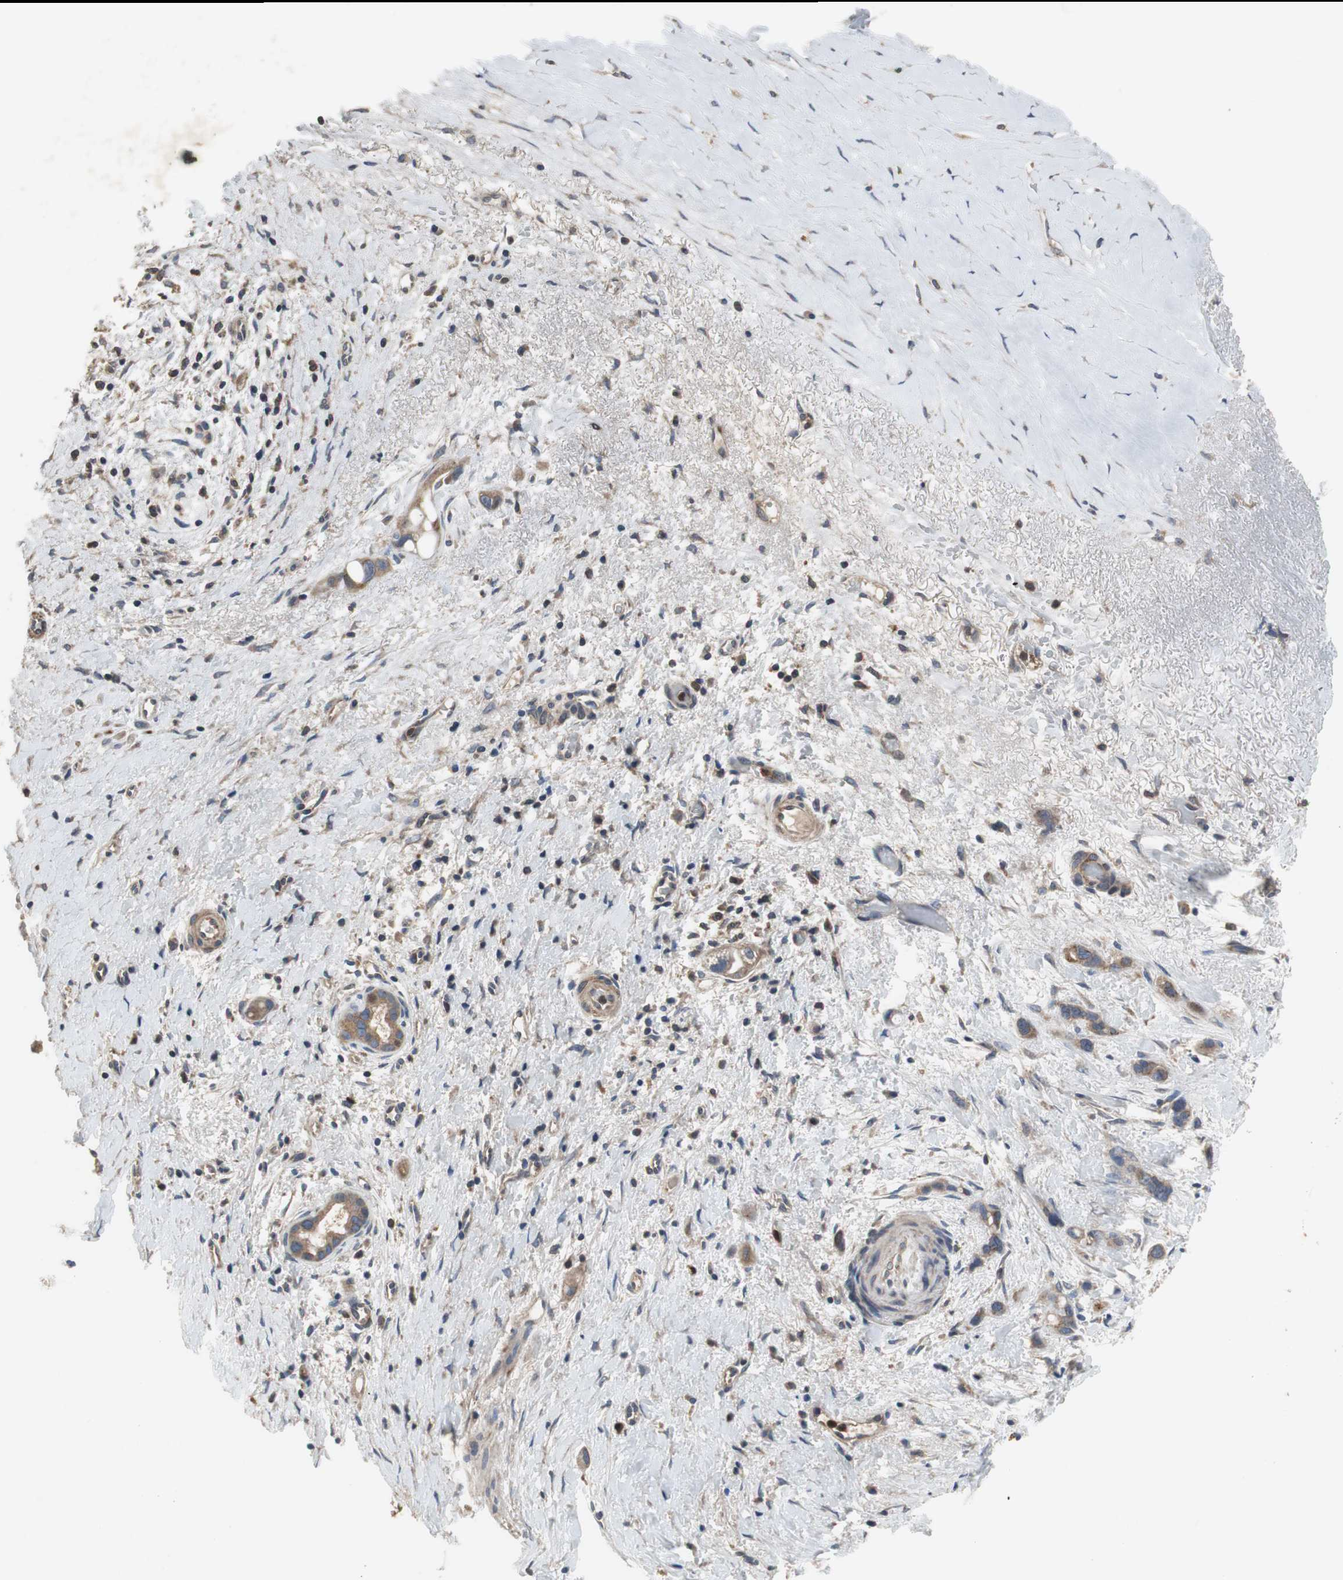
{"staining": {"intensity": "moderate", "quantity": ">75%", "location": "cytoplasmic/membranous"}, "tissue": "liver cancer", "cell_type": "Tumor cells", "image_type": "cancer", "snomed": [{"axis": "morphology", "description": "Cholangiocarcinoma"}, {"axis": "topography", "description": "Liver"}], "caption": "IHC staining of cholangiocarcinoma (liver), which exhibits medium levels of moderate cytoplasmic/membranous staining in about >75% of tumor cells indicating moderate cytoplasmic/membranous protein staining. The staining was performed using DAB (3,3'-diaminobenzidine) (brown) for protein detection and nuclei were counterstained in hematoxylin (blue).", "gene": "PI4KB", "patient": {"sex": "female", "age": 65}}